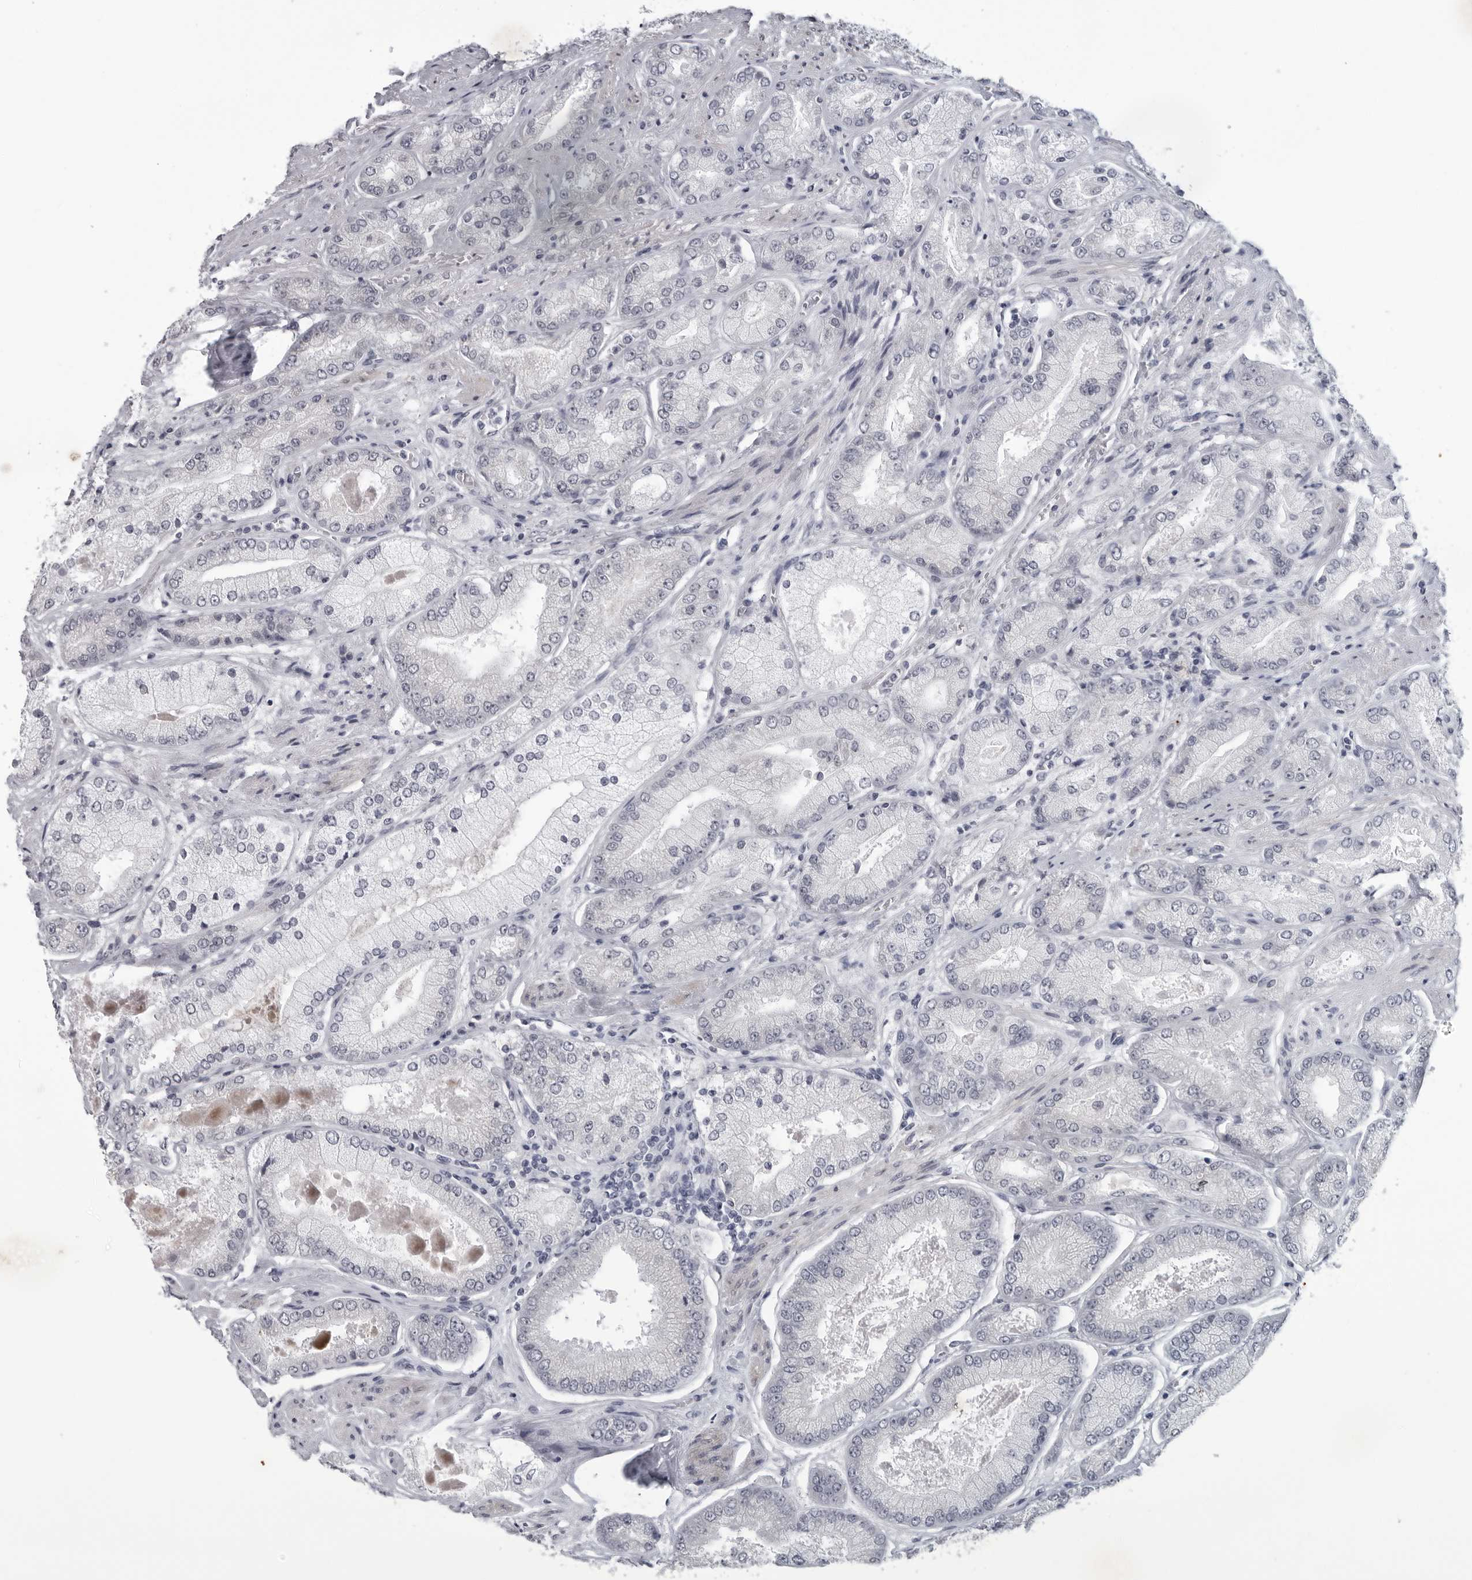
{"staining": {"intensity": "negative", "quantity": "none", "location": "none"}, "tissue": "prostate cancer", "cell_type": "Tumor cells", "image_type": "cancer", "snomed": [{"axis": "morphology", "description": "Adenocarcinoma, High grade"}, {"axis": "topography", "description": "Prostate"}], "caption": "The image shows no significant expression in tumor cells of prostate cancer (high-grade adenocarcinoma). (DAB (3,3'-diaminobenzidine) immunohistochemistry (IHC) visualized using brightfield microscopy, high magnification).", "gene": "OPLAH", "patient": {"sex": "male", "age": 58}}